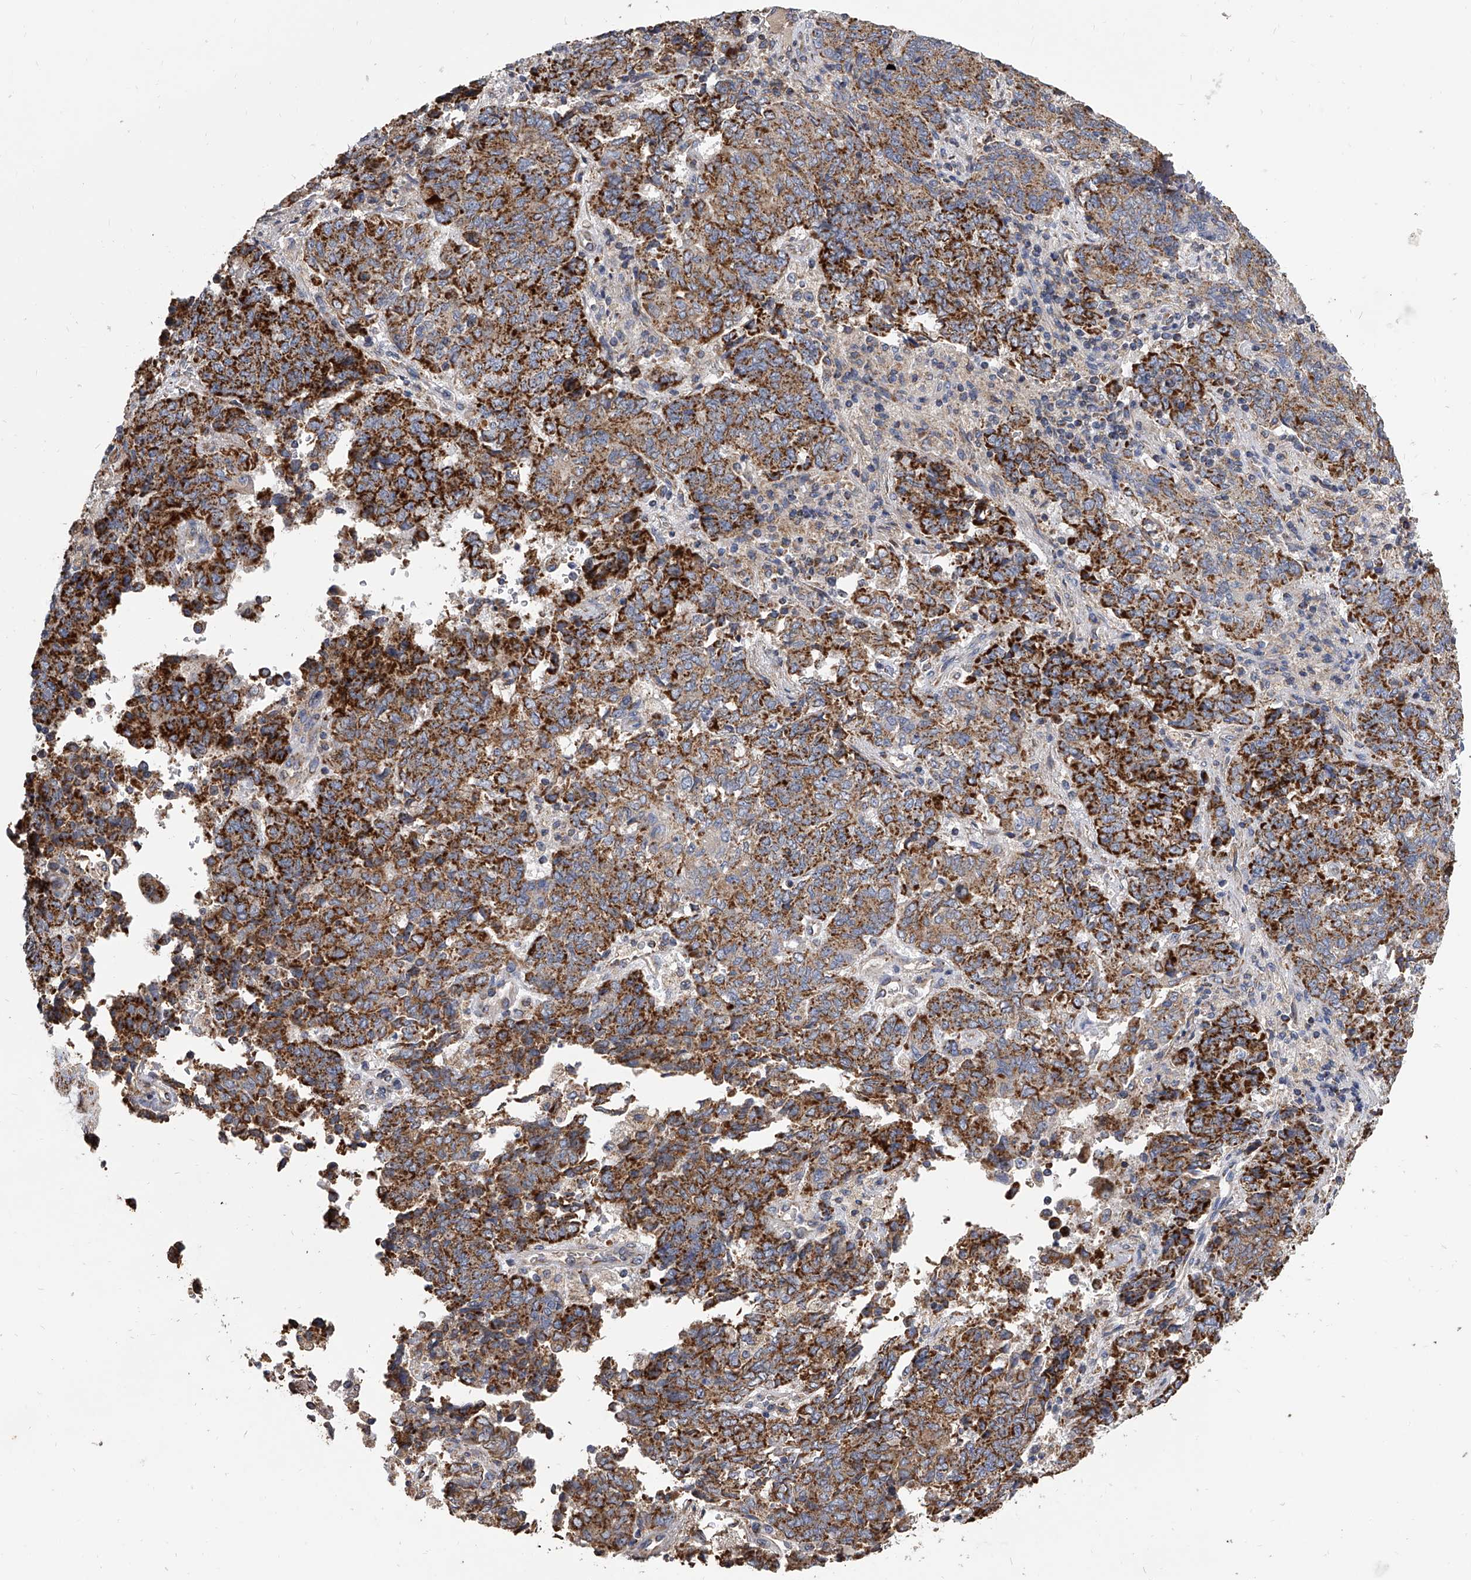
{"staining": {"intensity": "strong", "quantity": ">75%", "location": "cytoplasmic/membranous"}, "tissue": "endometrial cancer", "cell_type": "Tumor cells", "image_type": "cancer", "snomed": [{"axis": "morphology", "description": "Adenocarcinoma, NOS"}, {"axis": "topography", "description": "Endometrium"}], "caption": "Endometrial cancer was stained to show a protein in brown. There is high levels of strong cytoplasmic/membranous positivity in about >75% of tumor cells.", "gene": "MRPL28", "patient": {"sex": "female", "age": 80}}